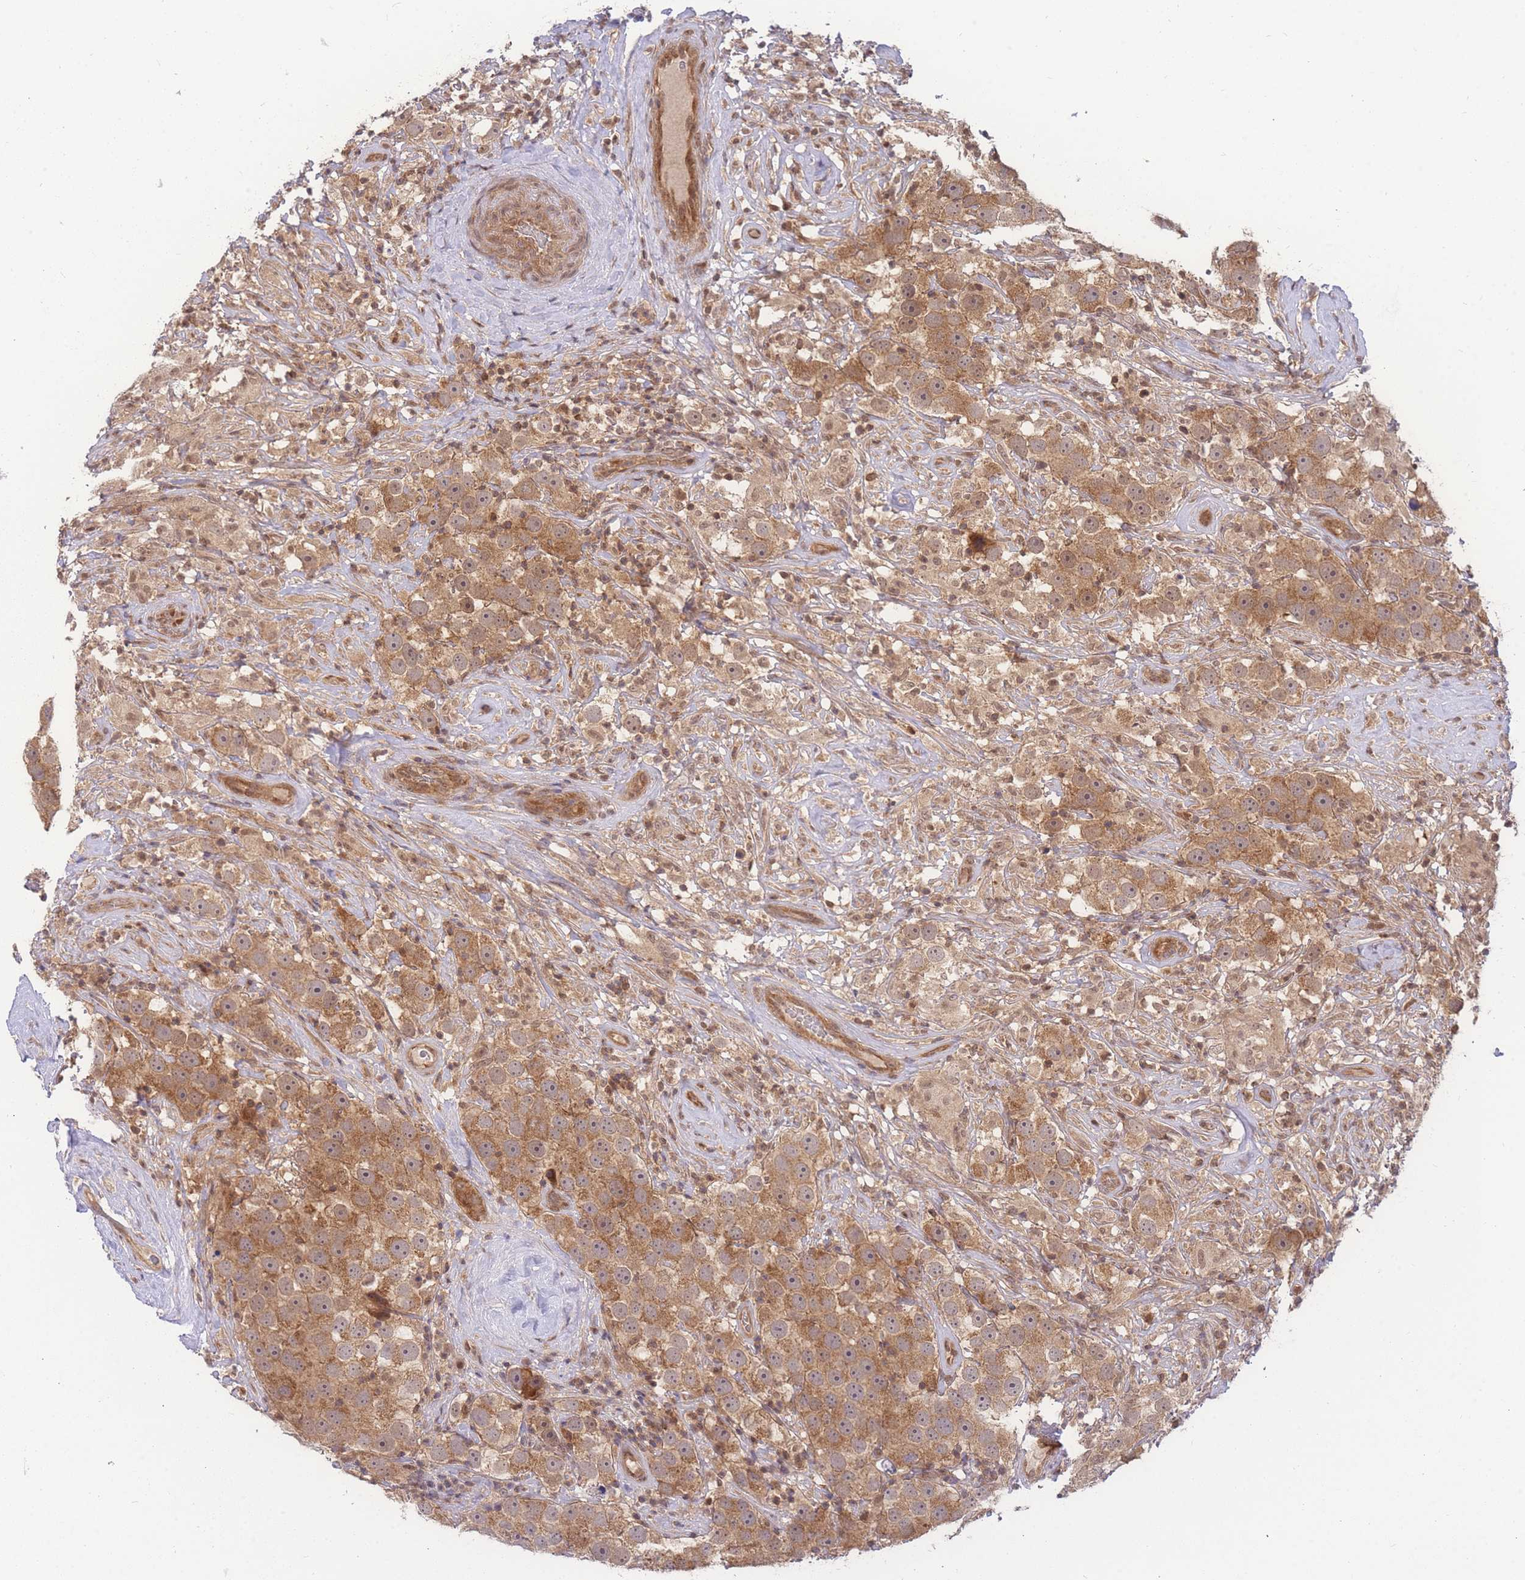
{"staining": {"intensity": "moderate", "quantity": ">75%", "location": "cytoplasmic/membranous"}, "tissue": "testis cancer", "cell_type": "Tumor cells", "image_type": "cancer", "snomed": [{"axis": "morphology", "description": "Seminoma, NOS"}, {"axis": "topography", "description": "Testis"}], "caption": "Brown immunohistochemical staining in testis cancer demonstrates moderate cytoplasmic/membranous positivity in approximately >75% of tumor cells.", "gene": "KIAA1191", "patient": {"sex": "male", "age": 49}}